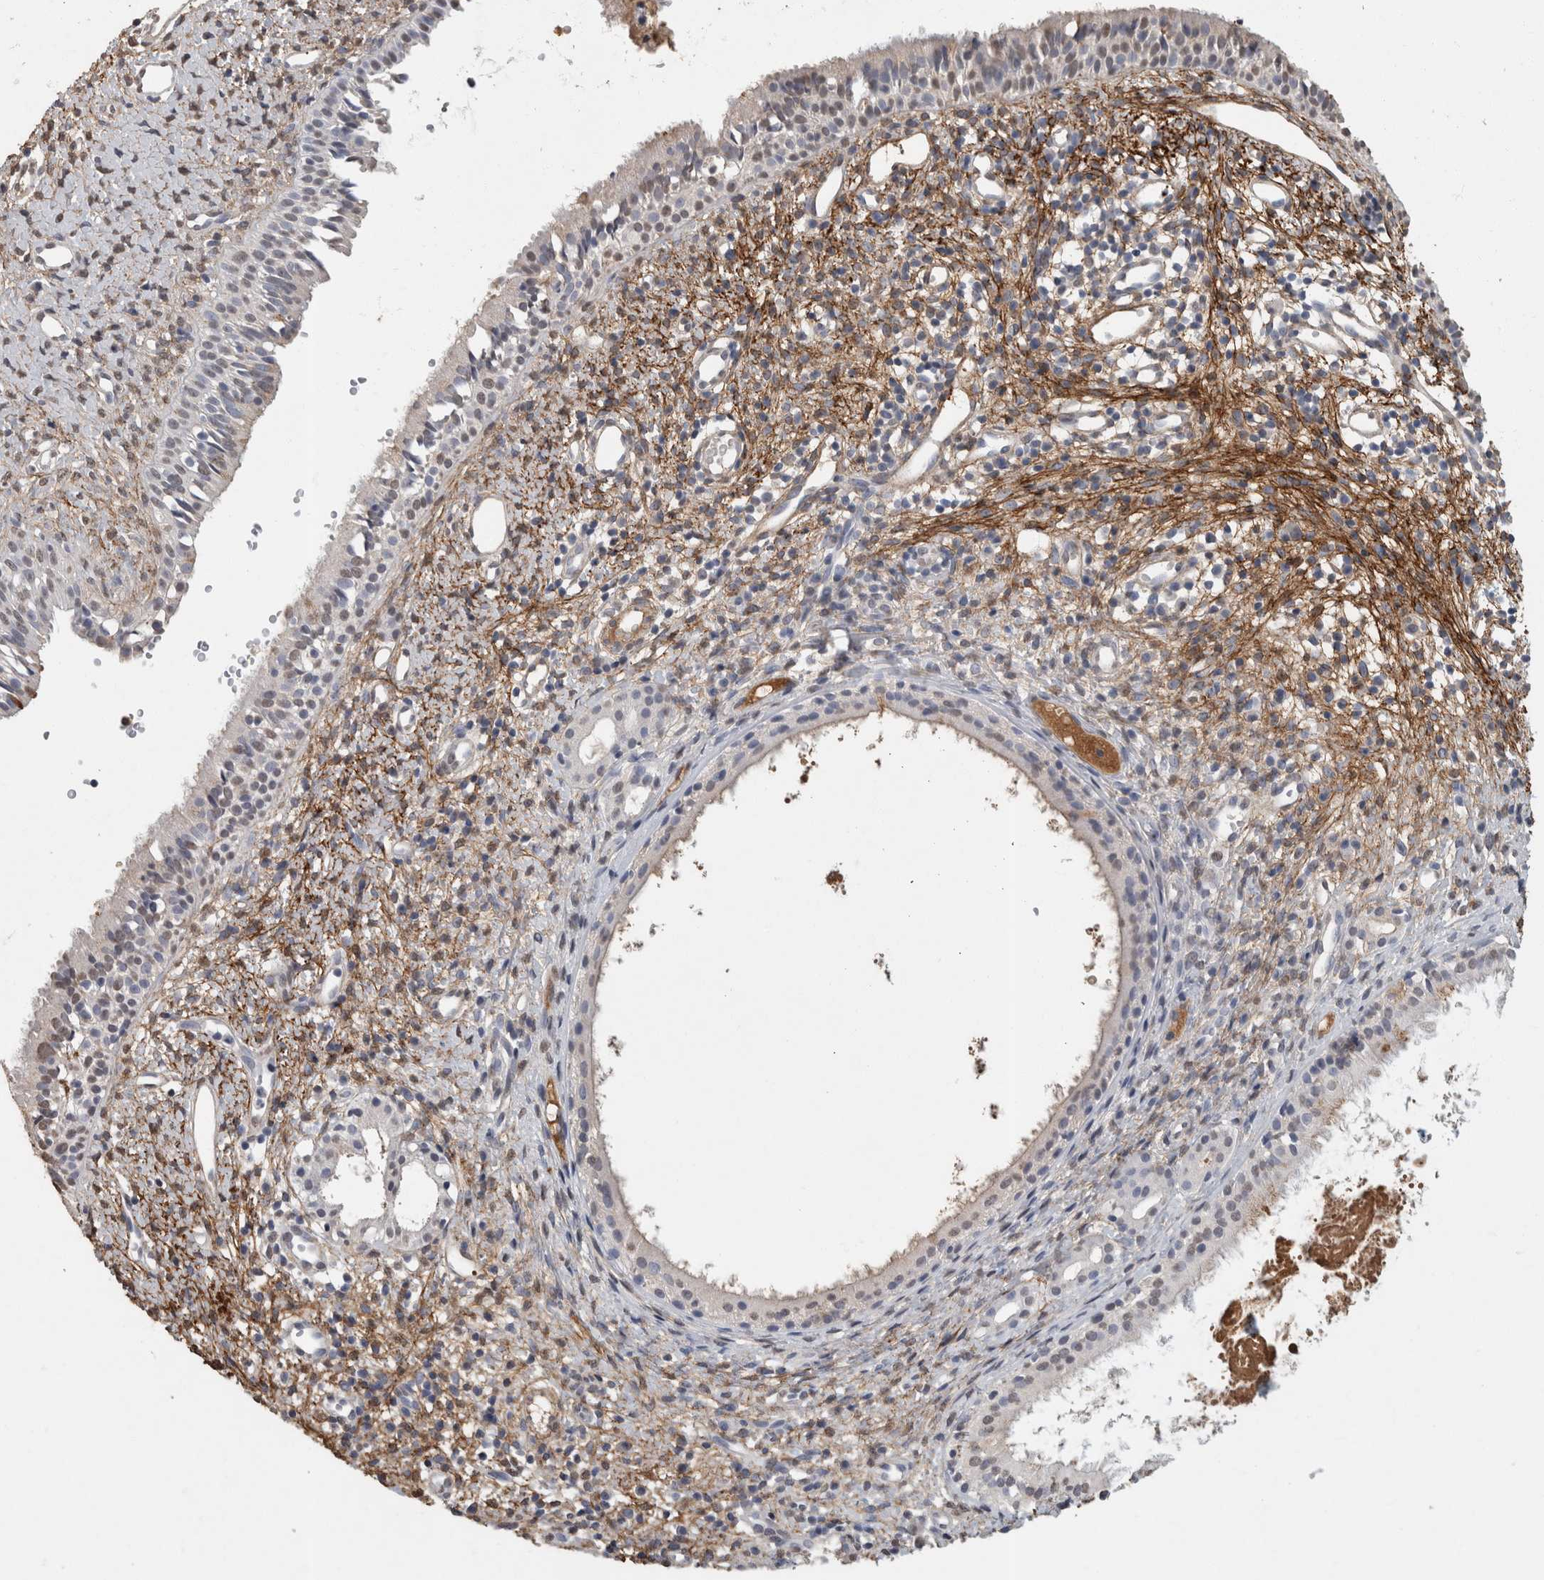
{"staining": {"intensity": "weak", "quantity": "<25%", "location": "nuclear"}, "tissue": "nasopharynx", "cell_type": "Respiratory epithelial cells", "image_type": "normal", "snomed": [{"axis": "morphology", "description": "Normal tissue, NOS"}, {"axis": "topography", "description": "Nasopharynx"}], "caption": "Immunohistochemical staining of benign human nasopharynx demonstrates no significant expression in respiratory epithelial cells.", "gene": "LTBP1", "patient": {"sex": "male", "age": 22}}